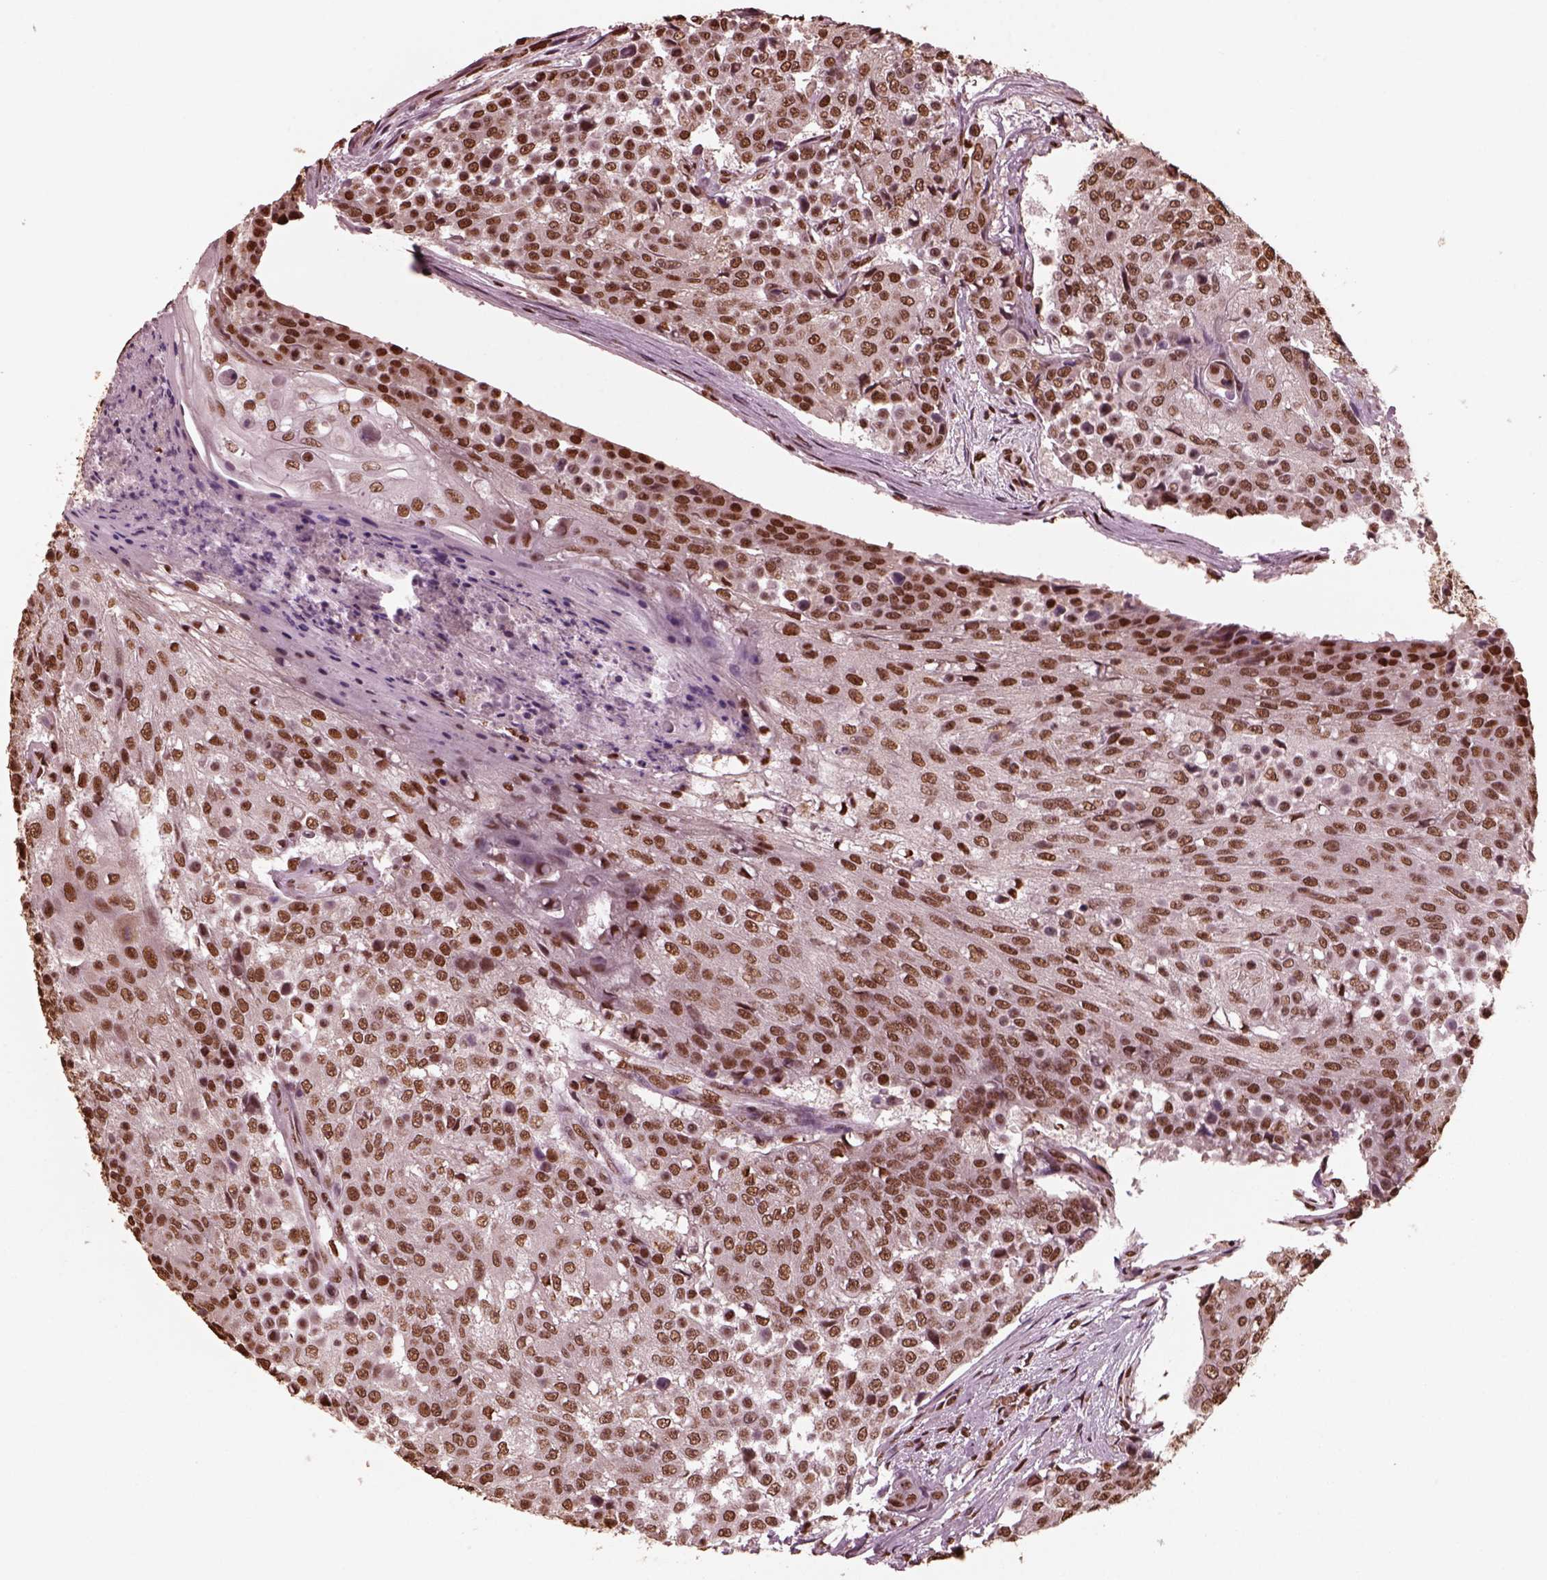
{"staining": {"intensity": "moderate", "quantity": ">75%", "location": "nuclear"}, "tissue": "urothelial cancer", "cell_type": "Tumor cells", "image_type": "cancer", "snomed": [{"axis": "morphology", "description": "Urothelial carcinoma, High grade"}, {"axis": "topography", "description": "Urinary bladder"}], "caption": "Immunohistochemistry (IHC) staining of urothelial cancer, which displays medium levels of moderate nuclear positivity in about >75% of tumor cells indicating moderate nuclear protein positivity. The staining was performed using DAB (brown) for protein detection and nuclei were counterstained in hematoxylin (blue).", "gene": "NSD1", "patient": {"sex": "female", "age": 63}}